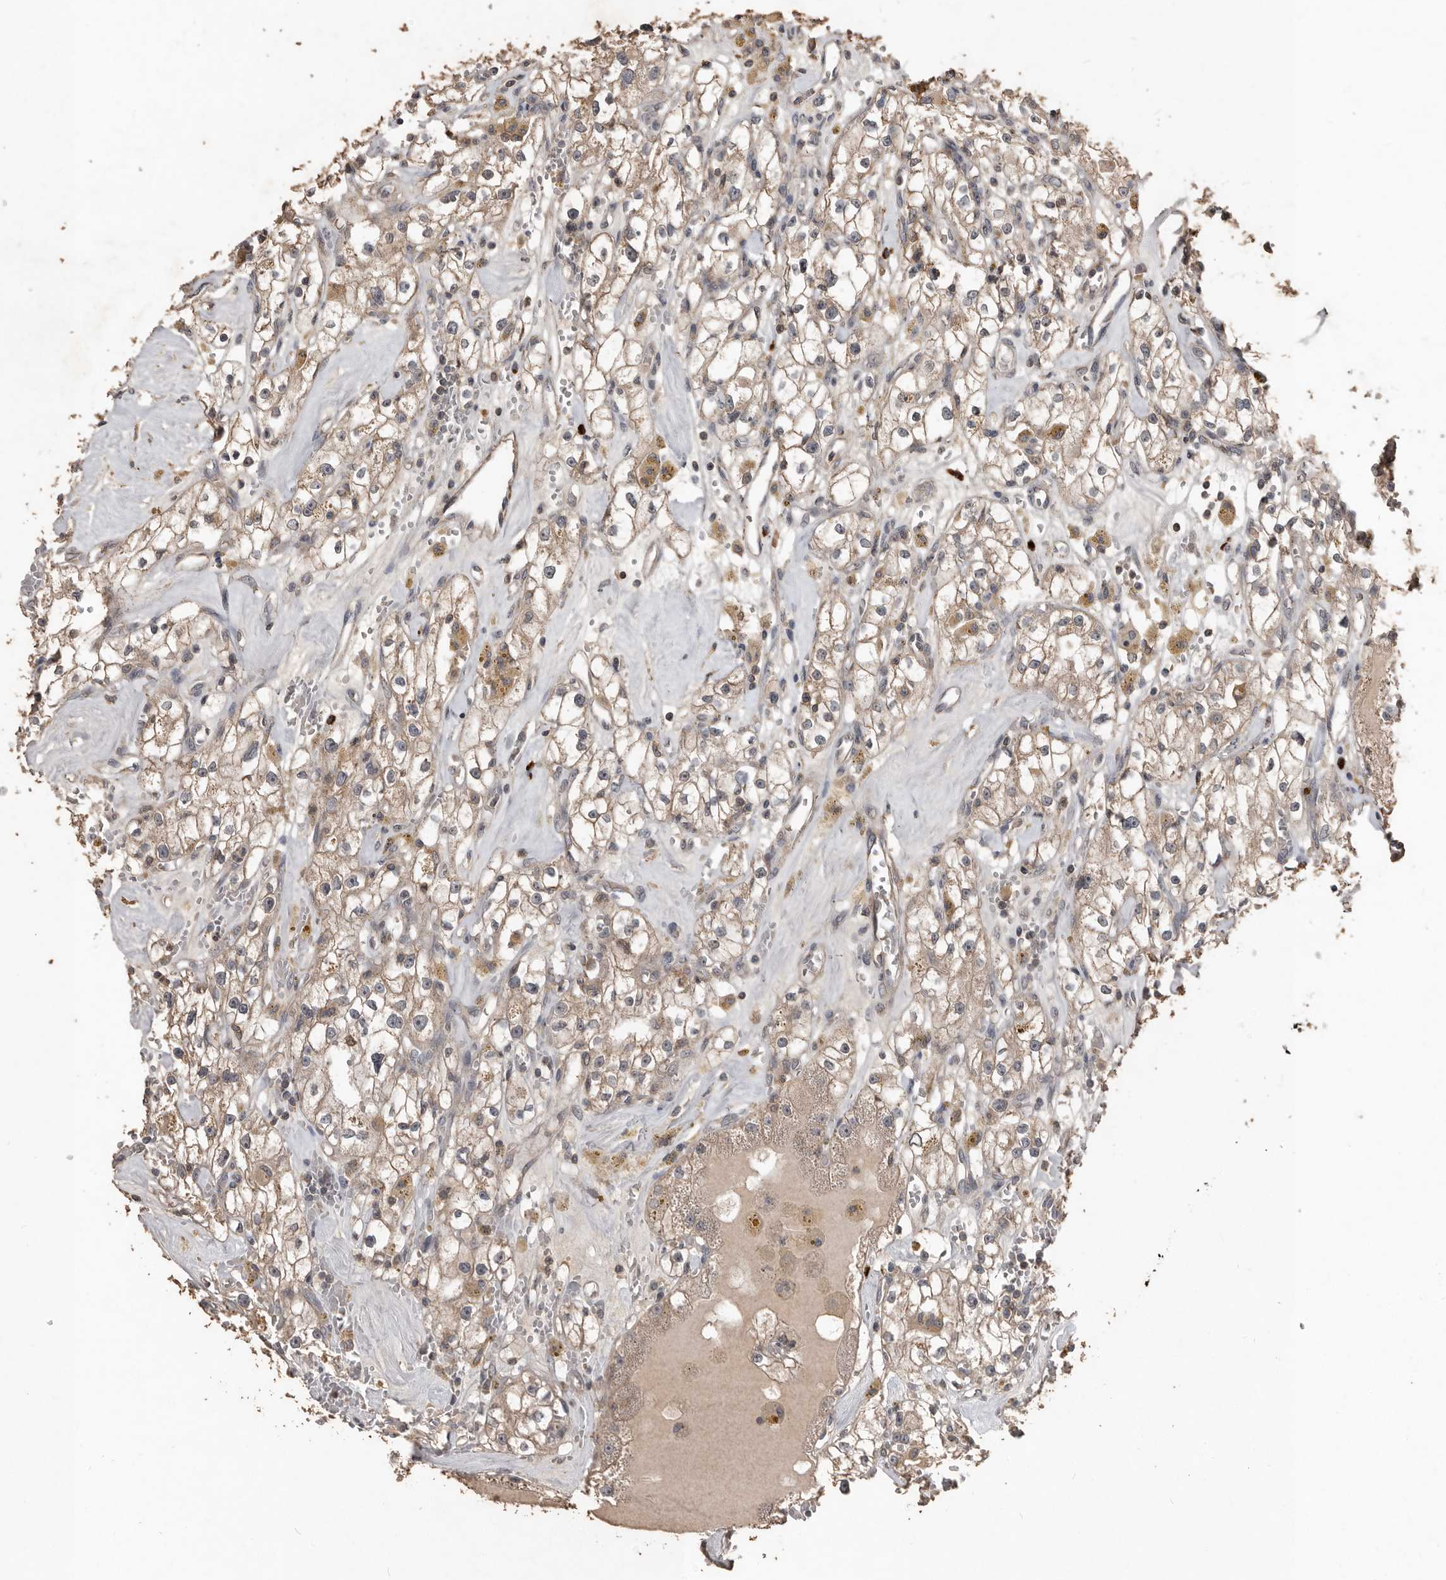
{"staining": {"intensity": "weak", "quantity": ">75%", "location": "cytoplasmic/membranous"}, "tissue": "renal cancer", "cell_type": "Tumor cells", "image_type": "cancer", "snomed": [{"axis": "morphology", "description": "Adenocarcinoma, NOS"}, {"axis": "topography", "description": "Kidney"}], "caption": "Tumor cells exhibit low levels of weak cytoplasmic/membranous staining in approximately >75% of cells in renal cancer (adenocarcinoma). (Stains: DAB in brown, nuclei in blue, Microscopy: brightfield microscopy at high magnification).", "gene": "BAMBI", "patient": {"sex": "male", "age": 56}}